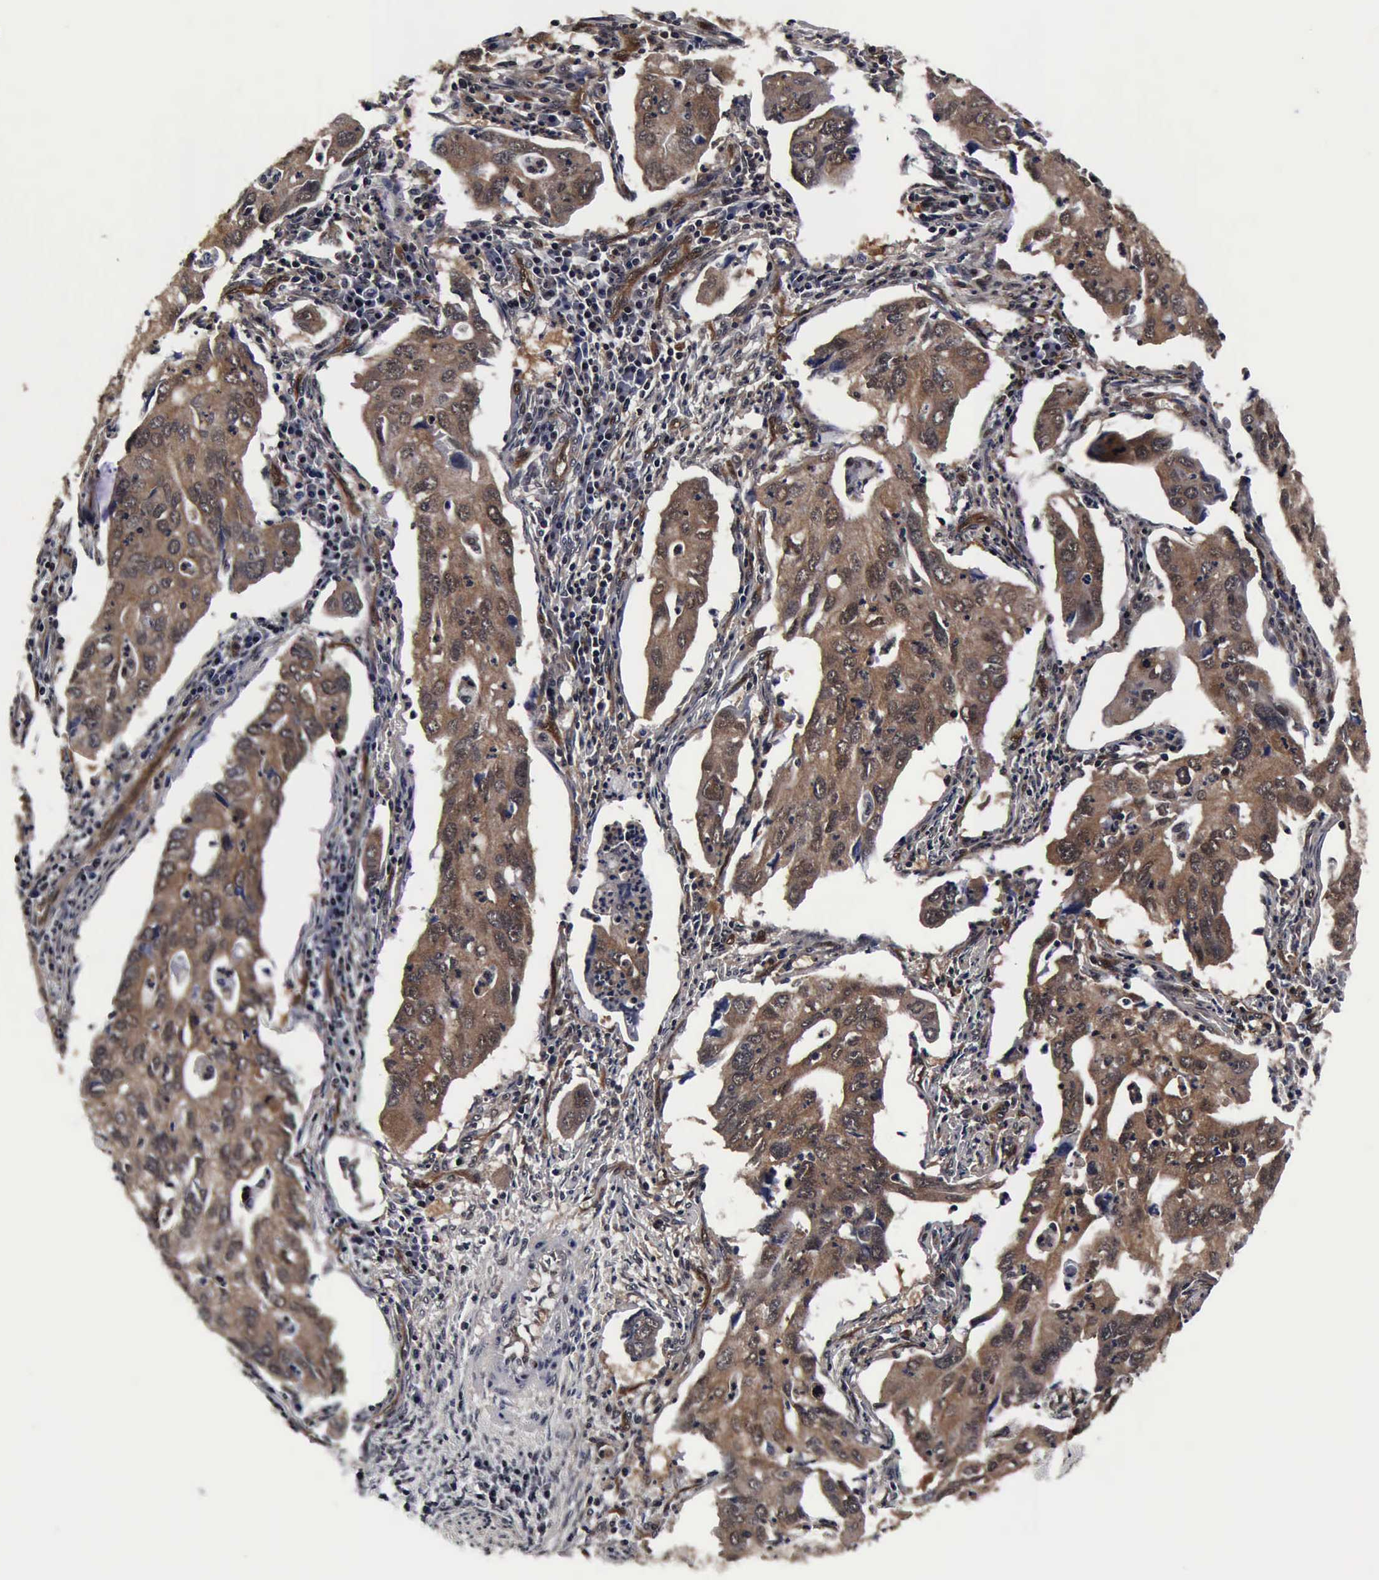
{"staining": {"intensity": "moderate", "quantity": "25%-75%", "location": "cytoplasmic/membranous,nuclear"}, "tissue": "lung cancer", "cell_type": "Tumor cells", "image_type": "cancer", "snomed": [{"axis": "morphology", "description": "Adenocarcinoma, NOS"}, {"axis": "topography", "description": "Lung"}], "caption": "A high-resolution photomicrograph shows IHC staining of lung adenocarcinoma, which exhibits moderate cytoplasmic/membranous and nuclear positivity in approximately 25%-75% of tumor cells. The protein is shown in brown color, while the nuclei are stained blue.", "gene": "UBC", "patient": {"sex": "male", "age": 48}}